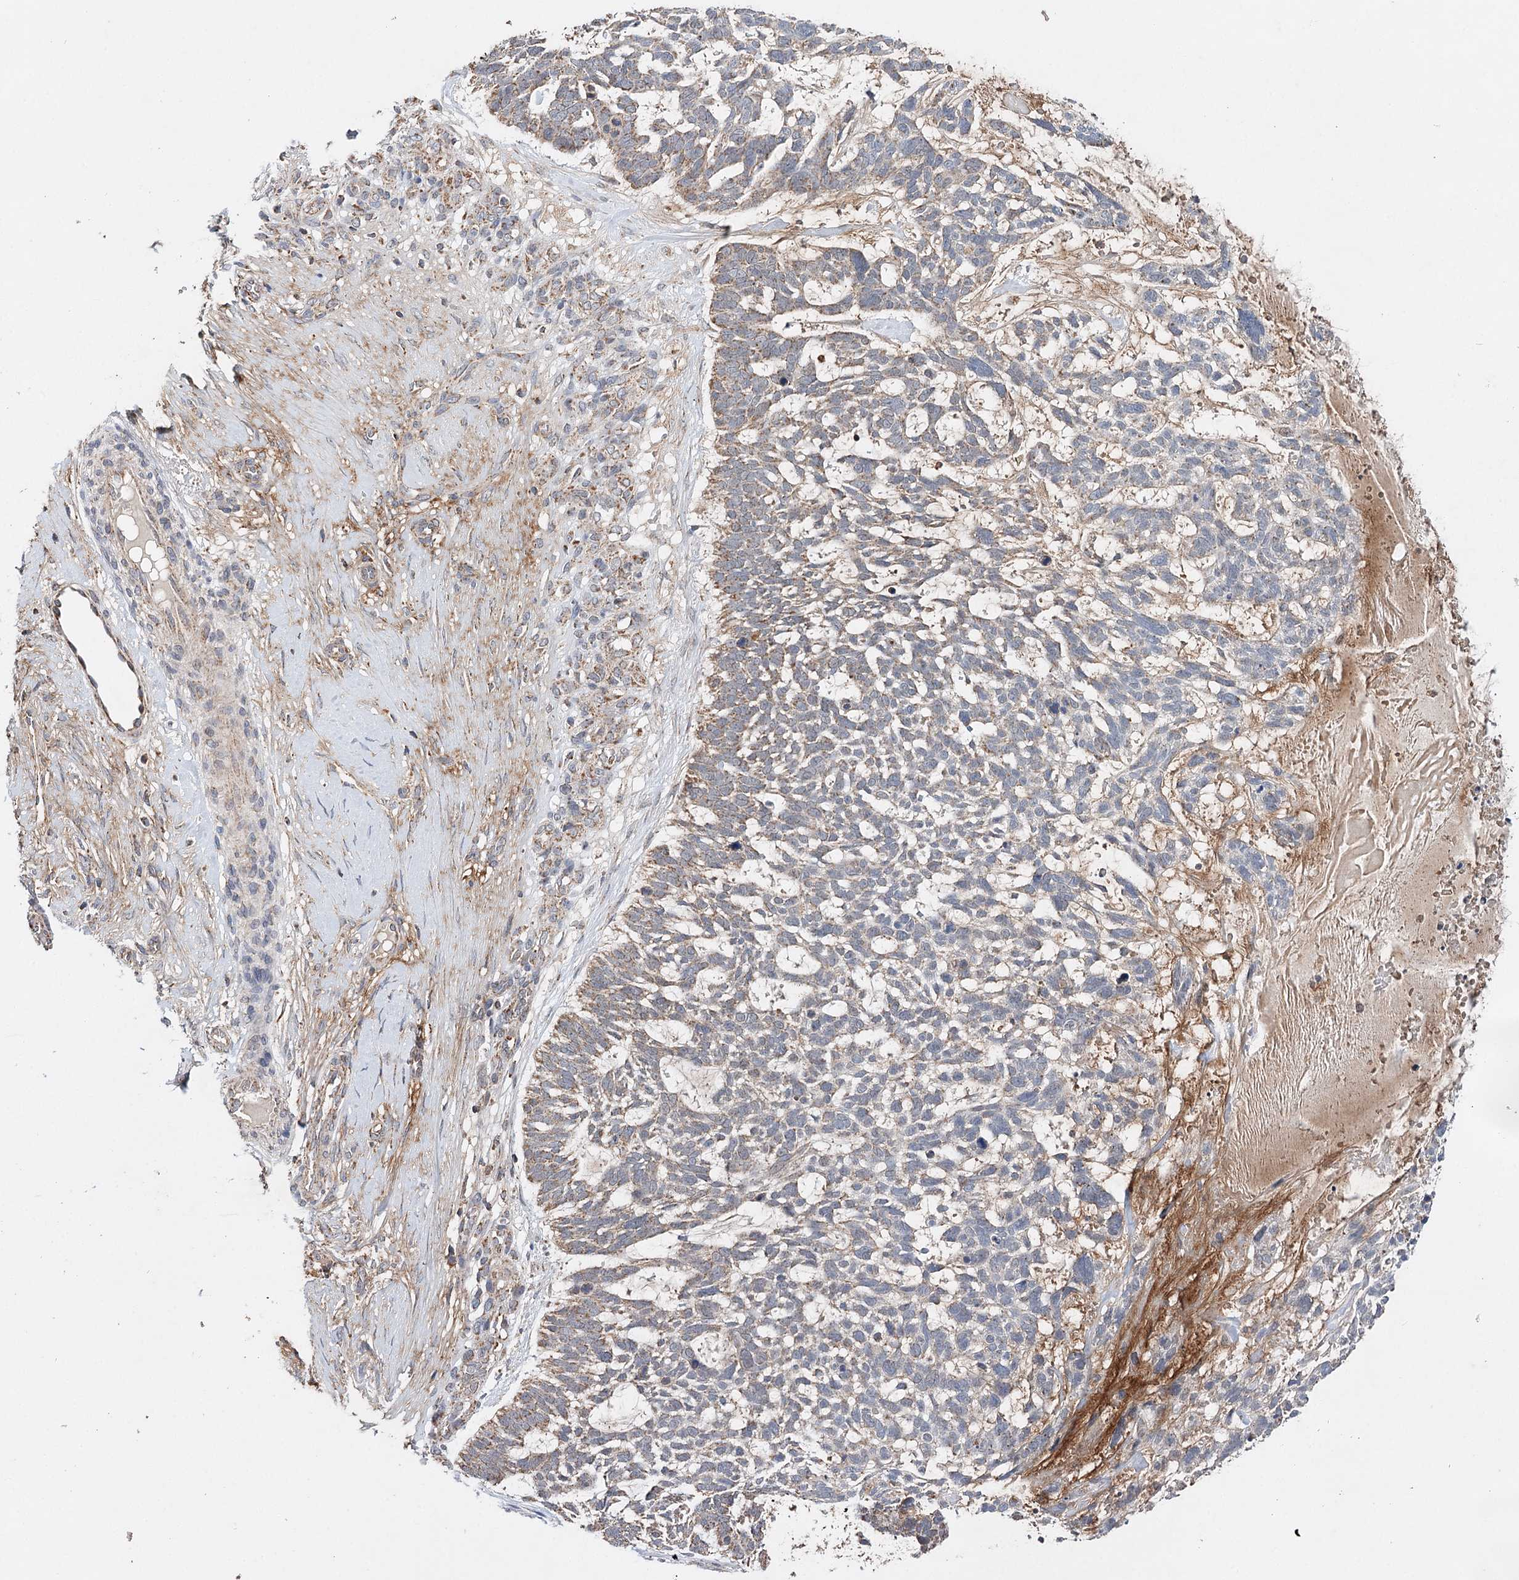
{"staining": {"intensity": "weak", "quantity": "25%-75%", "location": "cytoplasmic/membranous"}, "tissue": "skin cancer", "cell_type": "Tumor cells", "image_type": "cancer", "snomed": [{"axis": "morphology", "description": "Basal cell carcinoma"}, {"axis": "topography", "description": "Skin"}], "caption": "Basal cell carcinoma (skin) was stained to show a protein in brown. There is low levels of weak cytoplasmic/membranous expression in approximately 25%-75% of tumor cells. Immunohistochemistry (ihc) stains the protein in brown and the nuclei are stained blue.", "gene": "PIK3CB", "patient": {"sex": "male", "age": 88}}